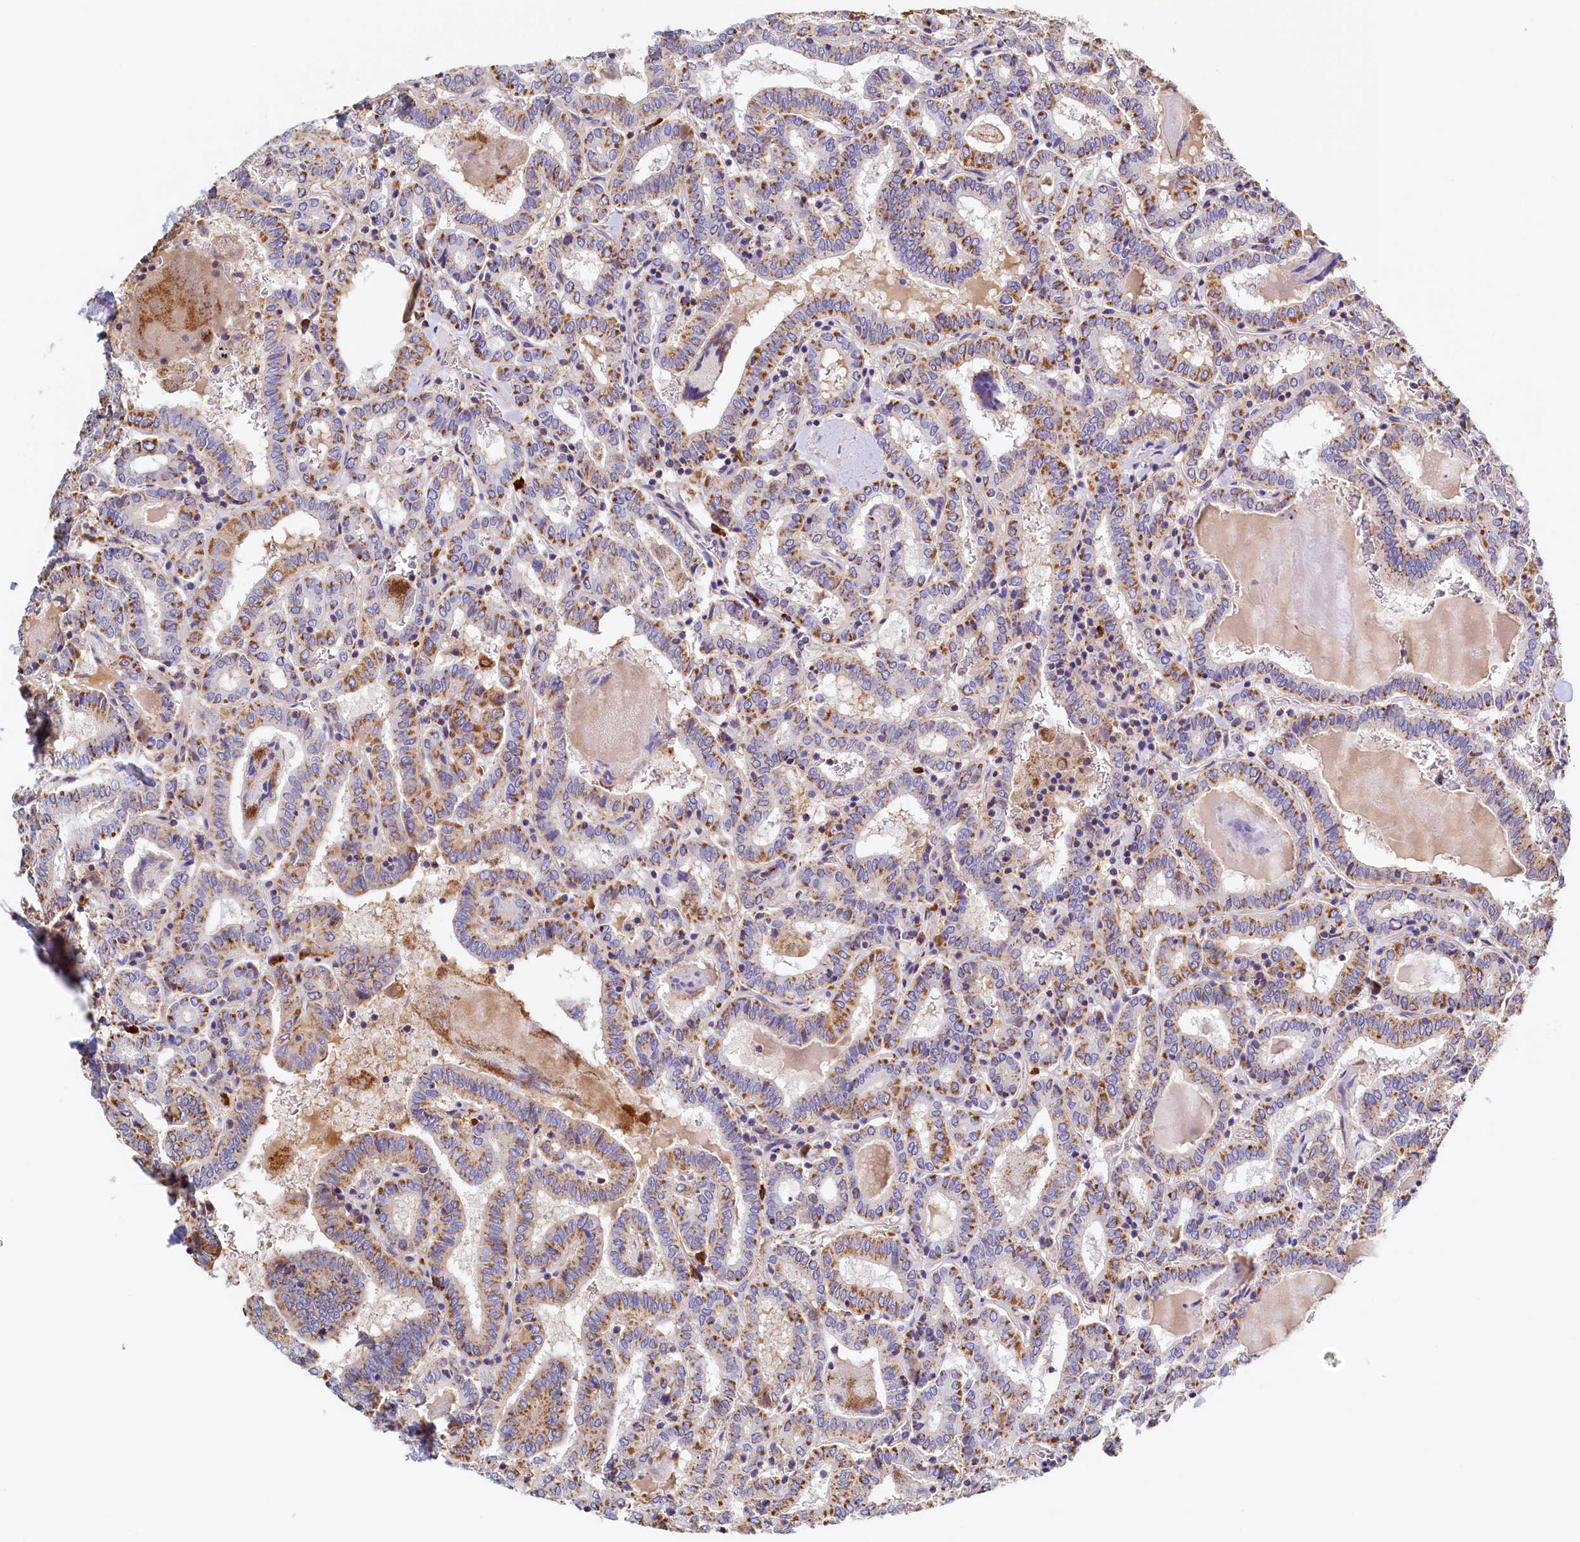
{"staining": {"intensity": "moderate", "quantity": ">75%", "location": "cytoplasmic/membranous"}, "tissue": "thyroid cancer", "cell_type": "Tumor cells", "image_type": "cancer", "snomed": [{"axis": "morphology", "description": "Papillary adenocarcinoma, NOS"}, {"axis": "topography", "description": "Thyroid gland"}], "caption": "A brown stain labels moderate cytoplasmic/membranous positivity of a protein in thyroid cancer tumor cells. The staining is performed using DAB brown chromogen to label protein expression. The nuclei are counter-stained blue using hematoxylin.", "gene": "POC1A", "patient": {"sex": "female", "age": 72}}